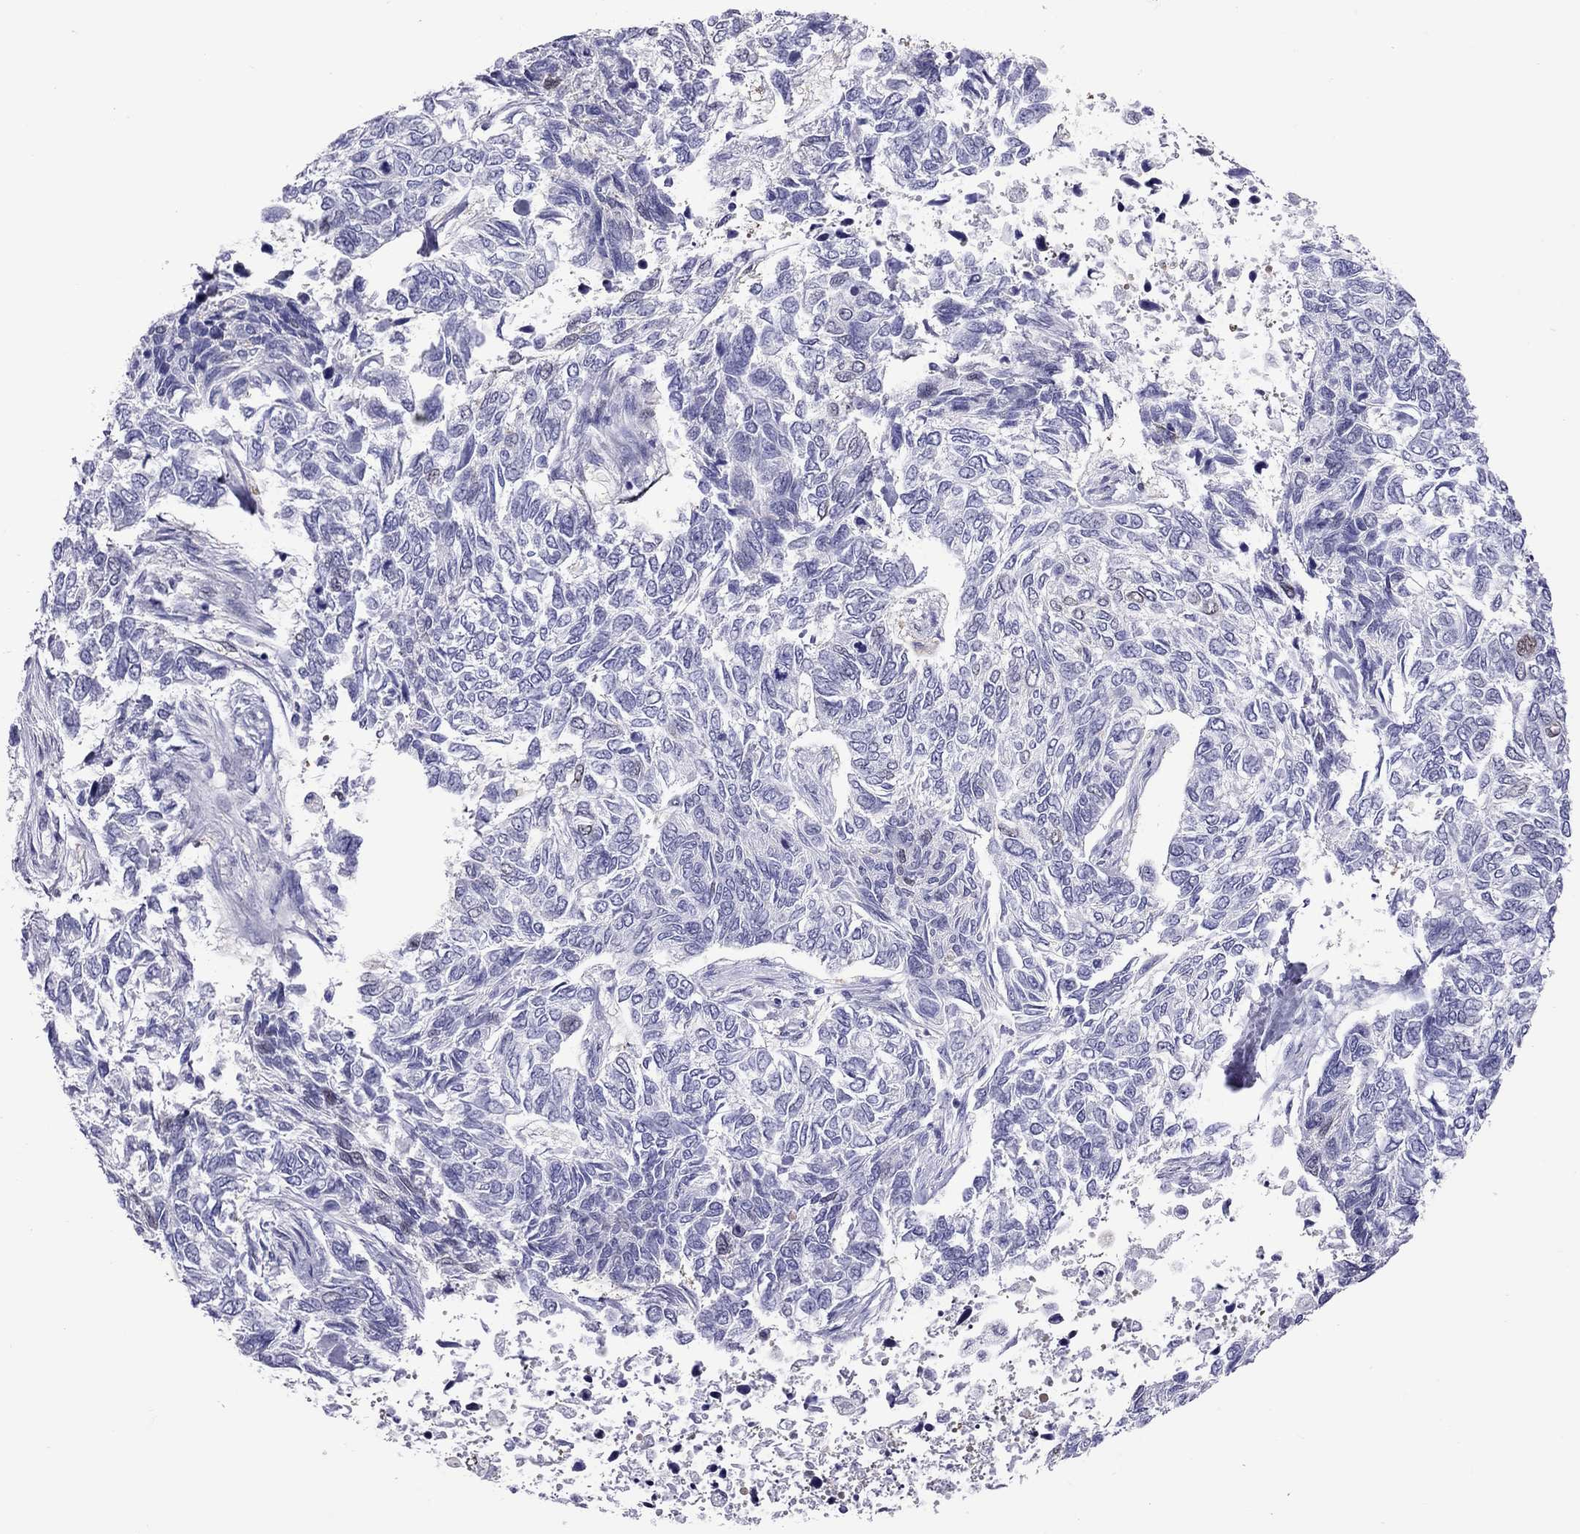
{"staining": {"intensity": "negative", "quantity": "none", "location": "none"}, "tissue": "skin cancer", "cell_type": "Tumor cells", "image_type": "cancer", "snomed": [{"axis": "morphology", "description": "Basal cell carcinoma"}, {"axis": "topography", "description": "Skin"}], "caption": "Tumor cells are negative for brown protein staining in skin cancer.", "gene": "CHRNB3", "patient": {"sex": "female", "age": 65}}